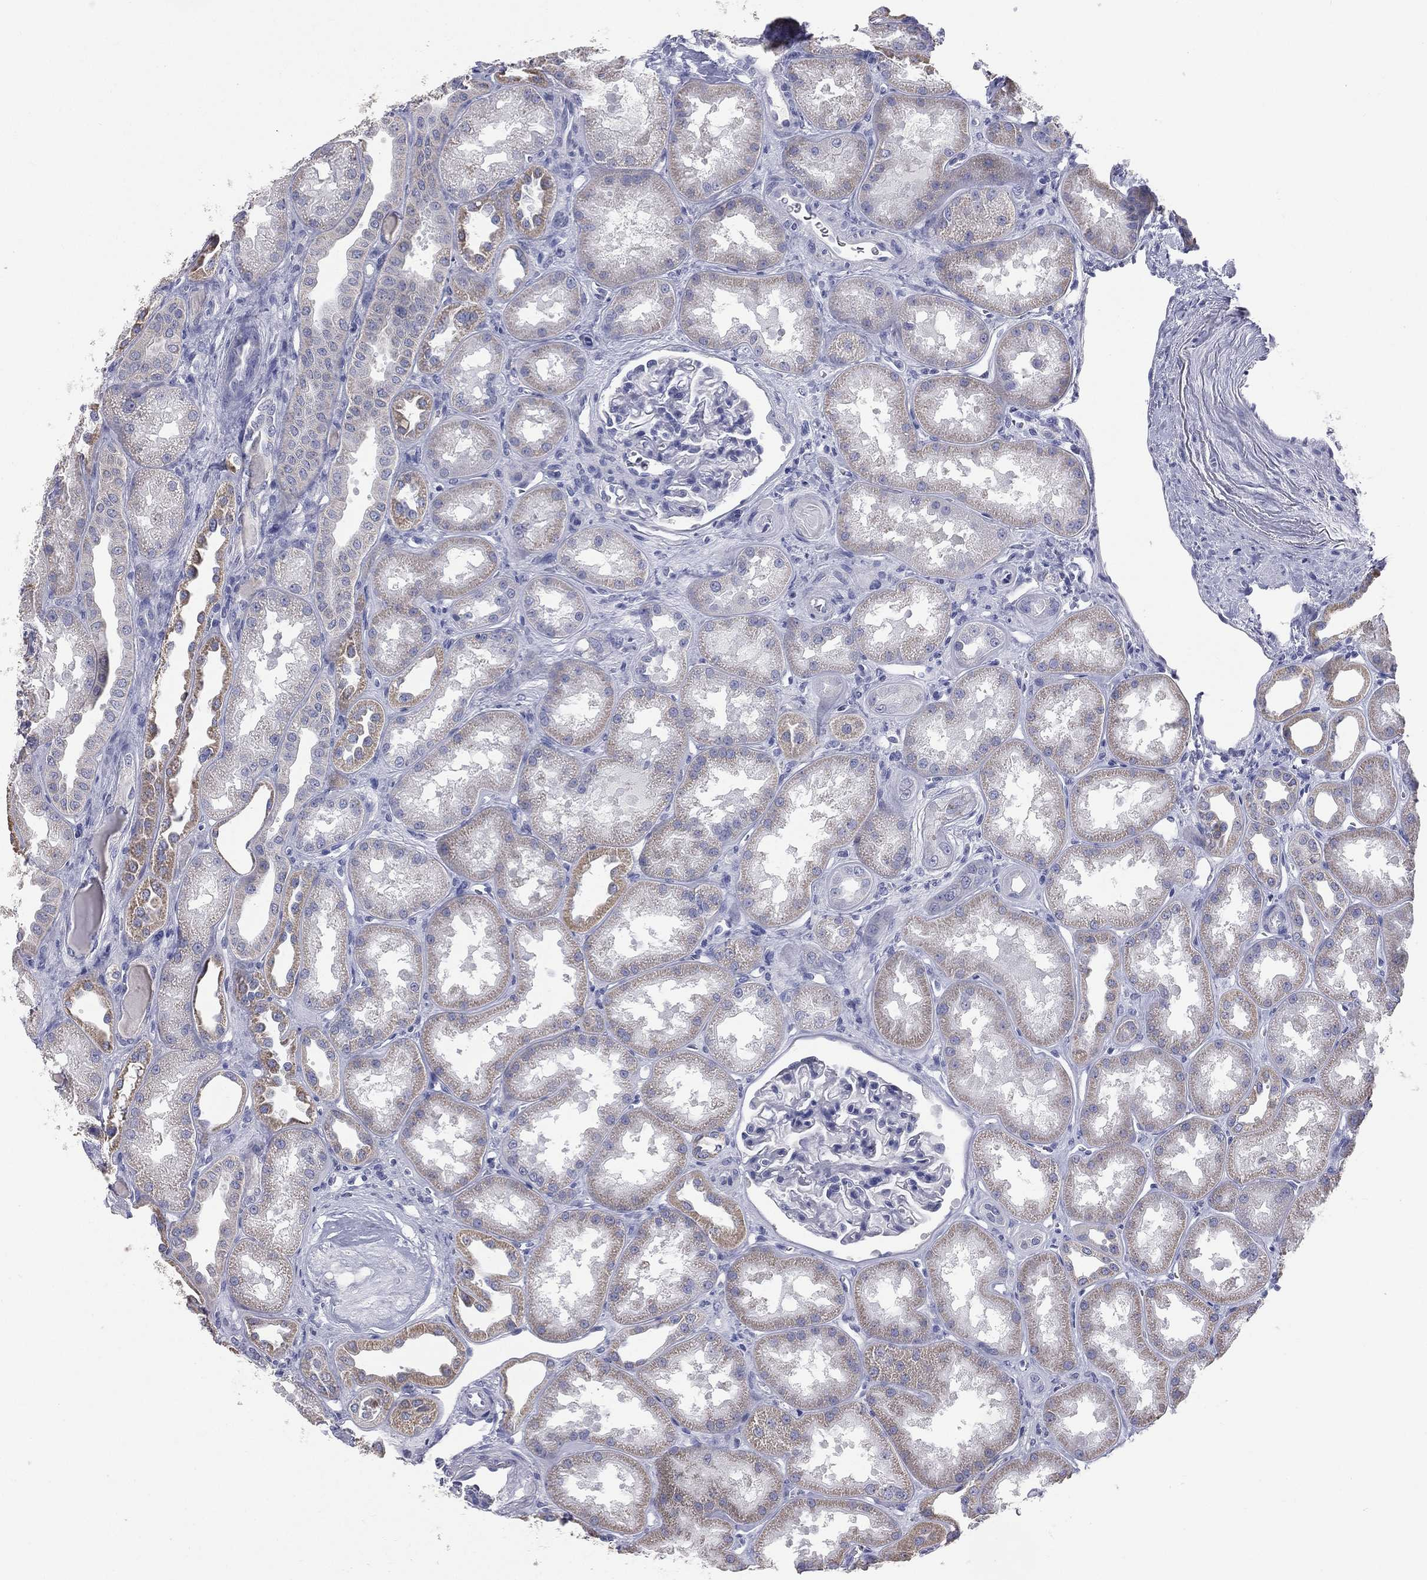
{"staining": {"intensity": "negative", "quantity": "none", "location": "none"}, "tissue": "kidney", "cell_type": "Cells in glomeruli", "image_type": "normal", "snomed": [{"axis": "morphology", "description": "Normal tissue, NOS"}, {"axis": "topography", "description": "Kidney"}], "caption": "DAB (3,3'-diaminobenzidine) immunohistochemical staining of benign kidney demonstrates no significant staining in cells in glomeruli. (DAB immunohistochemistry (IHC) with hematoxylin counter stain).", "gene": "STK31", "patient": {"sex": "male", "age": 61}}